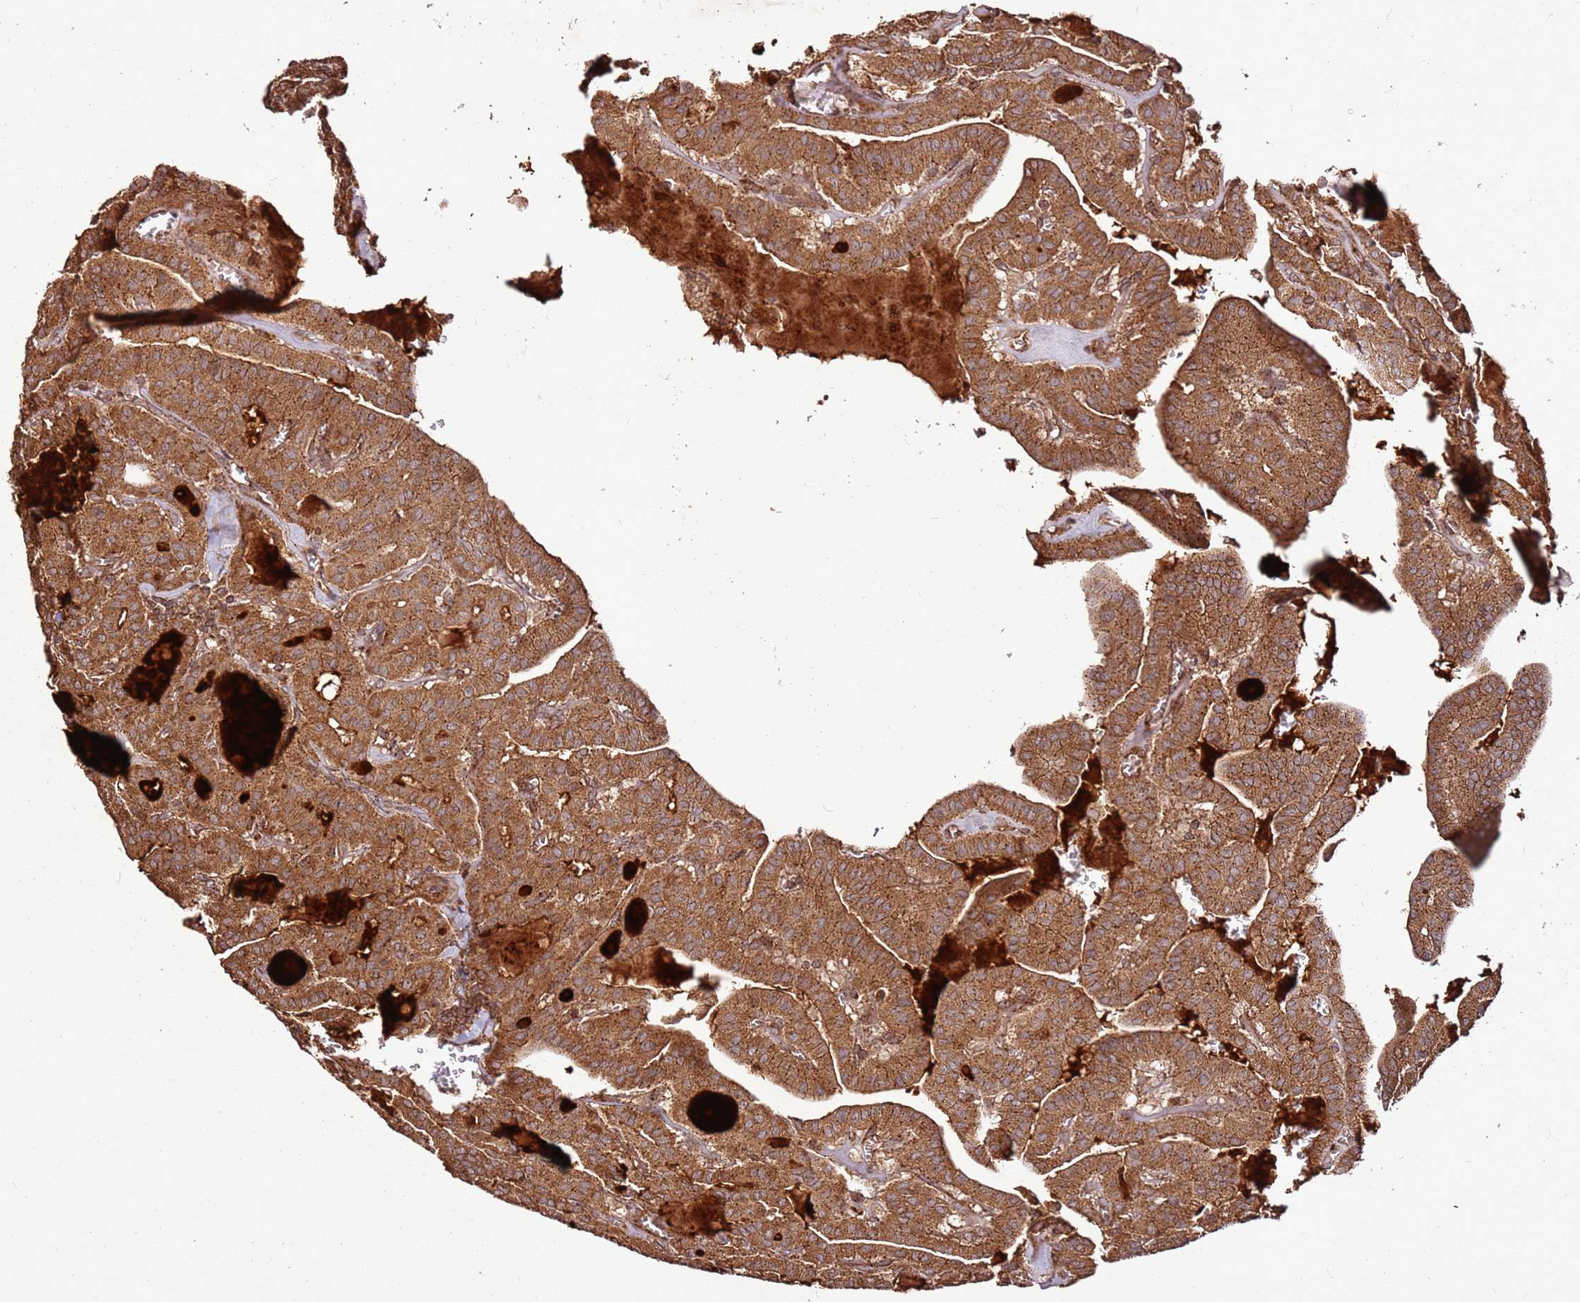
{"staining": {"intensity": "strong", "quantity": ">75%", "location": "cytoplasmic/membranous"}, "tissue": "thyroid cancer", "cell_type": "Tumor cells", "image_type": "cancer", "snomed": [{"axis": "morphology", "description": "Papillary adenocarcinoma, NOS"}, {"axis": "topography", "description": "Thyroid gland"}], "caption": "Strong cytoplasmic/membranous staining is present in approximately >75% of tumor cells in thyroid papillary adenocarcinoma.", "gene": "FAM186A", "patient": {"sex": "male", "age": 52}}